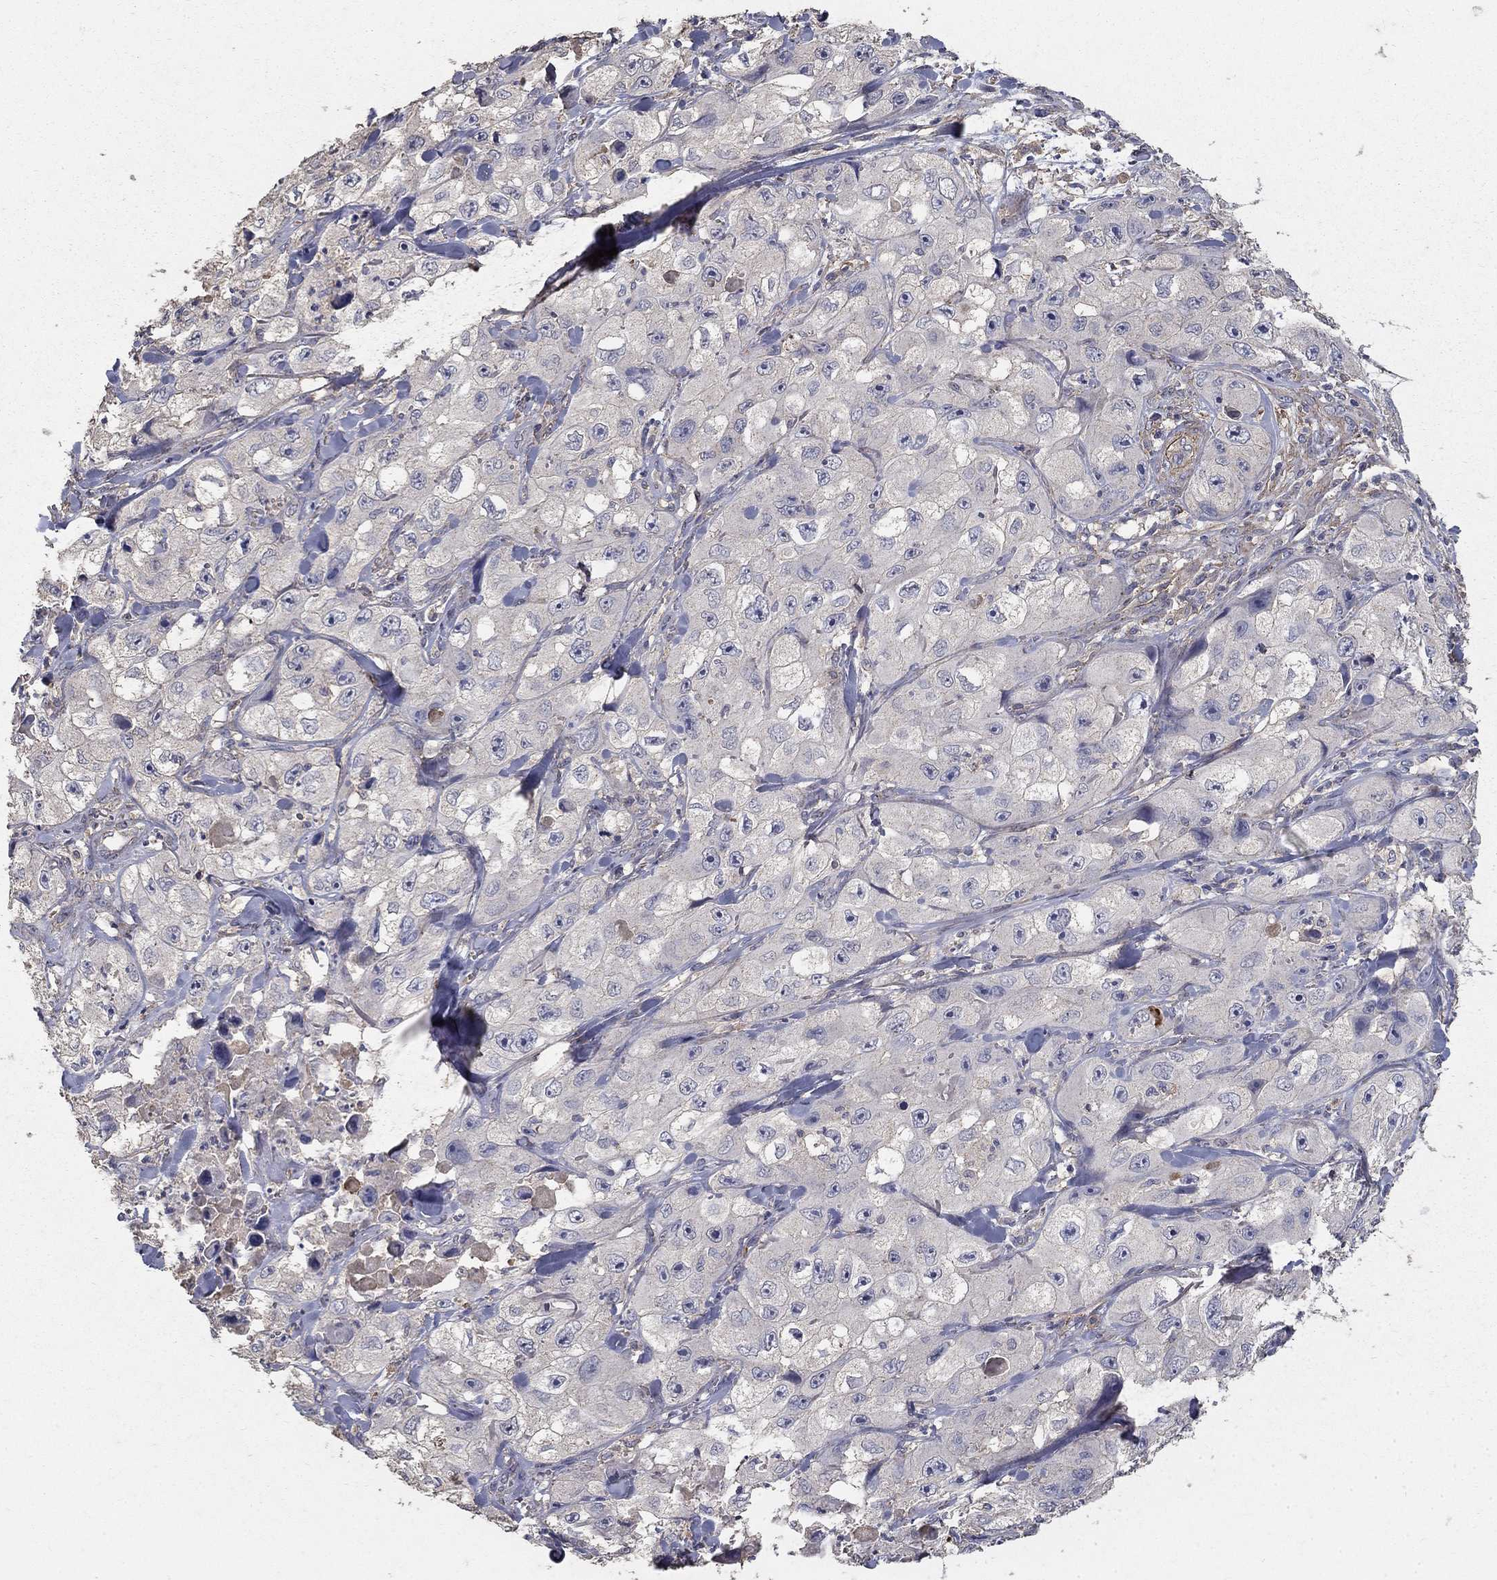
{"staining": {"intensity": "negative", "quantity": "none", "location": "none"}, "tissue": "skin cancer", "cell_type": "Tumor cells", "image_type": "cancer", "snomed": [{"axis": "morphology", "description": "Squamous cell carcinoma, NOS"}, {"axis": "topography", "description": "Skin"}, {"axis": "topography", "description": "Subcutis"}], "caption": "Human skin cancer stained for a protein using immunohistochemistry displays no staining in tumor cells.", "gene": "MPP2", "patient": {"sex": "male", "age": 73}}